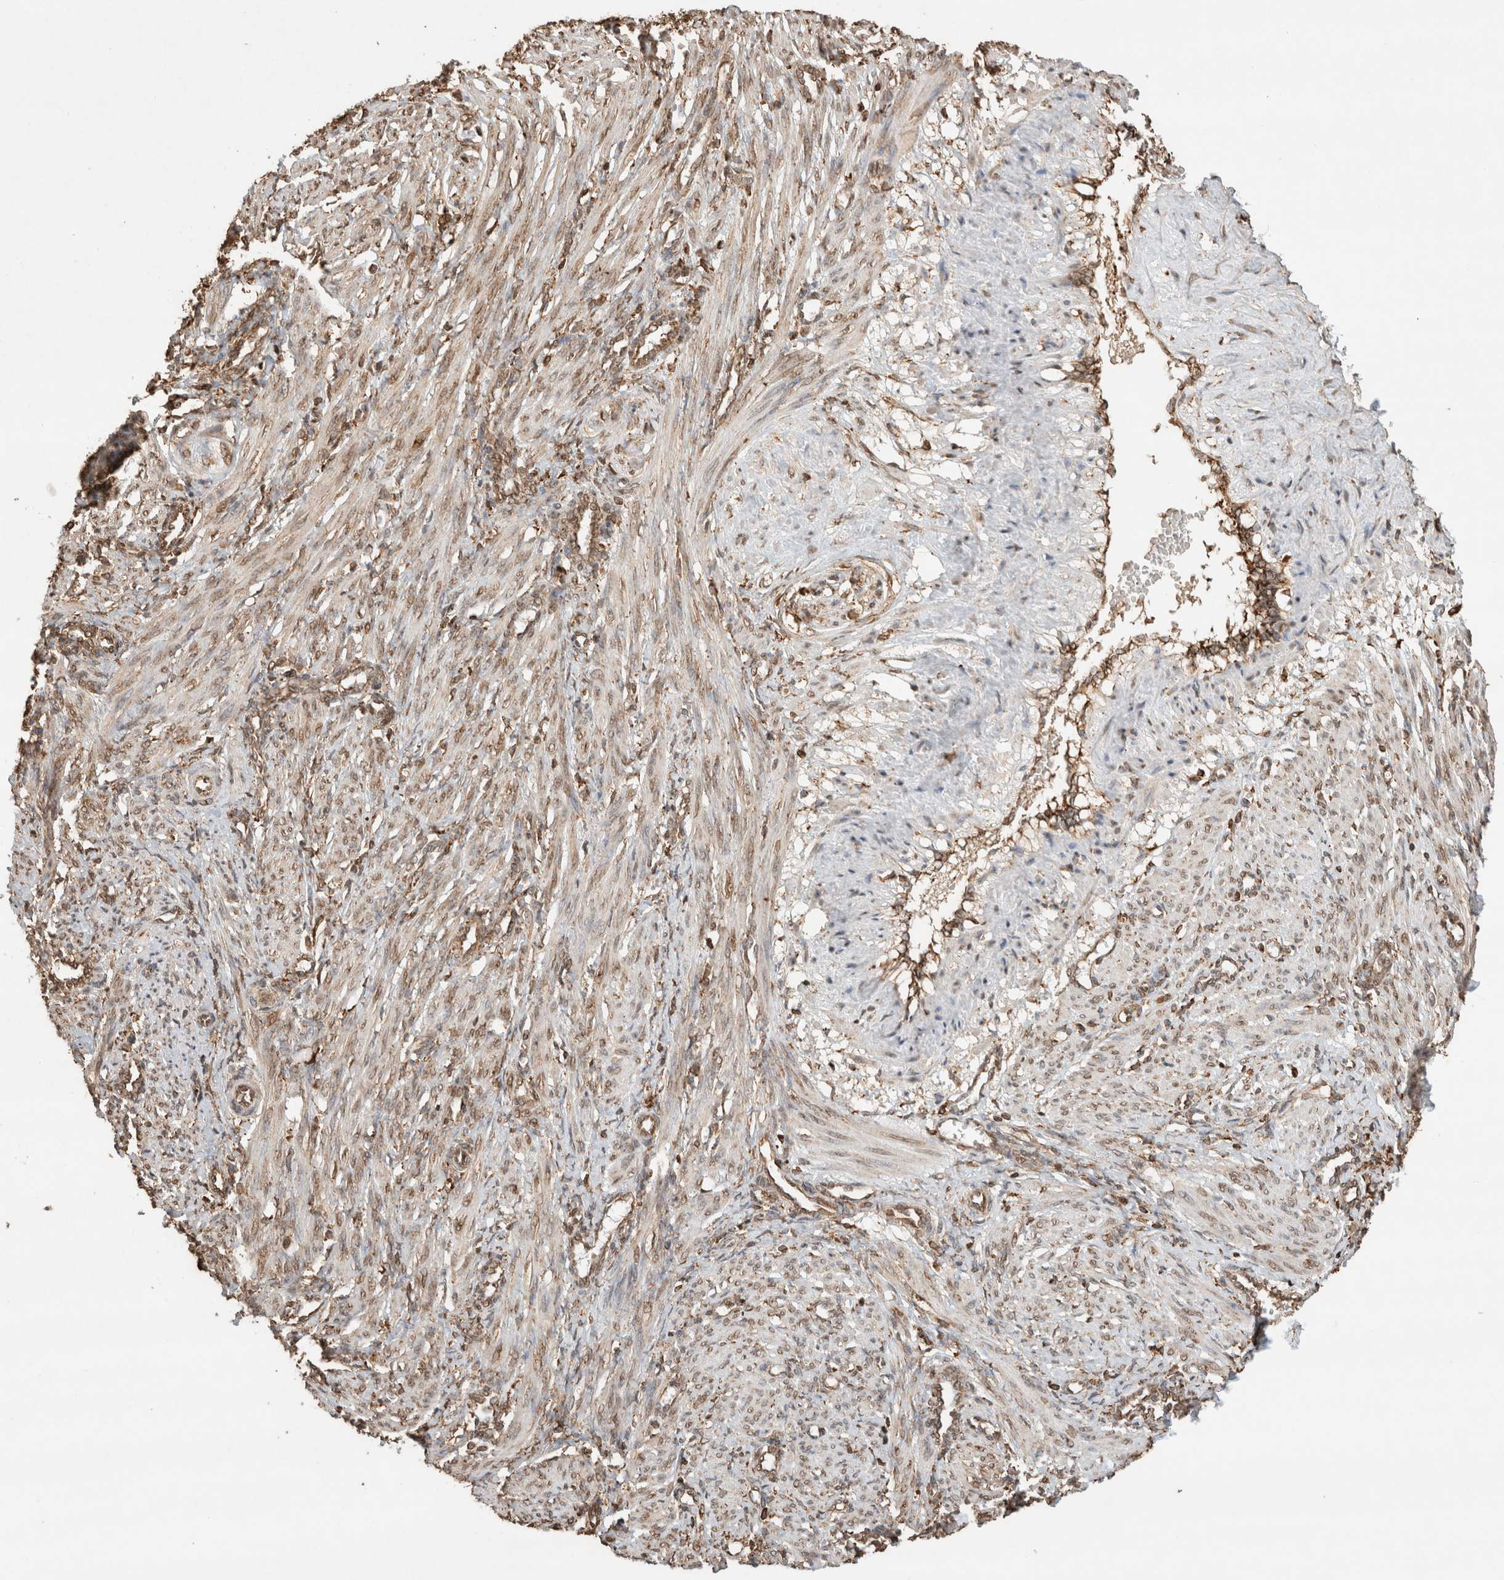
{"staining": {"intensity": "weak", "quantity": "25%-75%", "location": "cytoplasmic/membranous"}, "tissue": "smooth muscle", "cell_type": "Smooth muscle cells", "image_type": "normal", "snomed": [{"axis": "morphology", "description": "Normal tissue, NOS"}, {"axis": "topography", "description": "Endometrium"}], "caption": "Immunohistochemistry (IHC) photomicrograph of benign smooth muscle: smooth muscle stained using IHC displays low levels of weak protein expression localized specifically in the cytoplasmic/membranous of smooth muscle cells, appearing as a cytoplasmic/membranous brown color.", "gene": "ERAP1", "patient": {"sex": "female", "age": 33}}